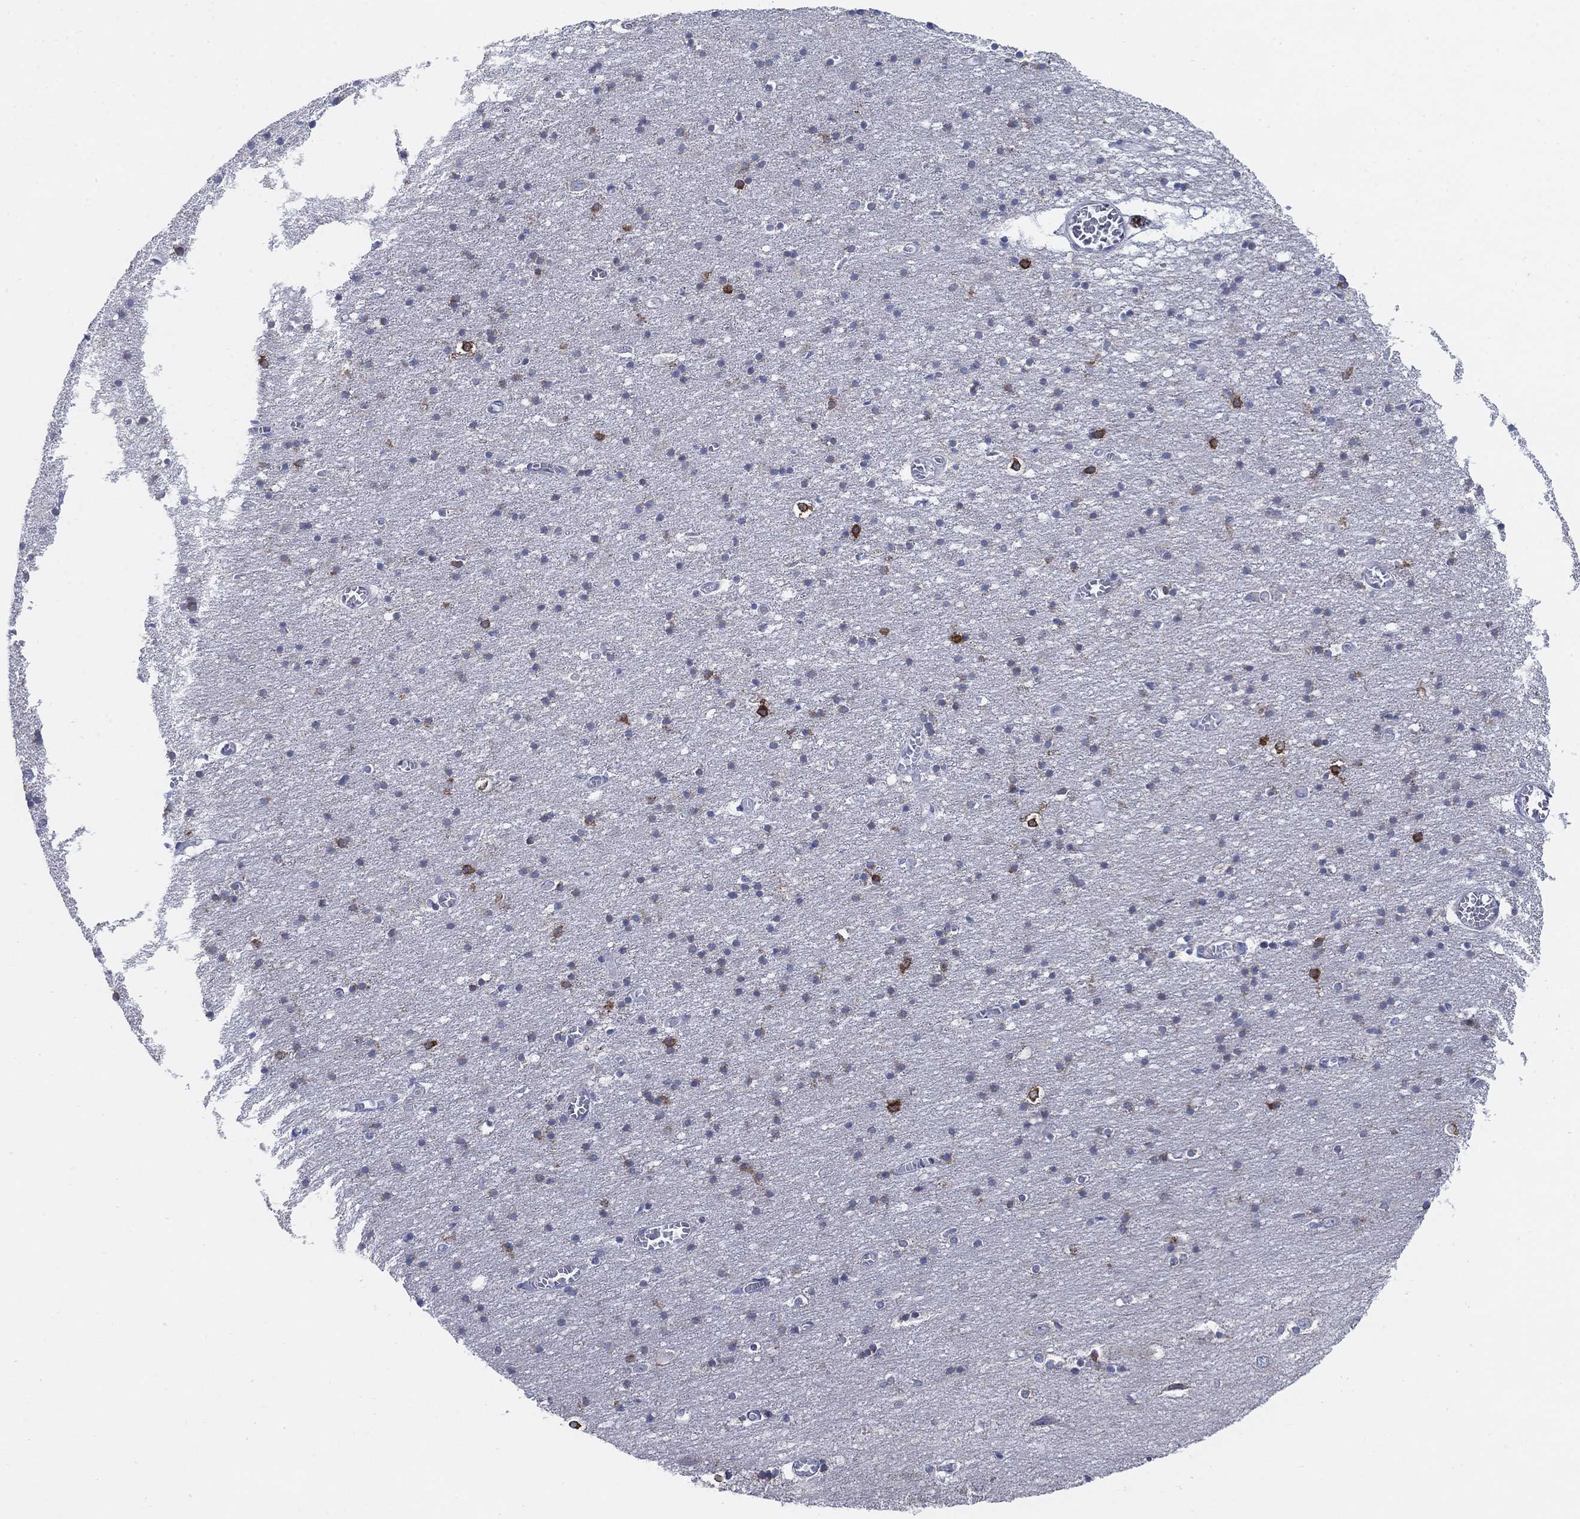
{"staining": {"intensity": "negative", "quantity": "none", "location": "none"}, "tissue": "cerebral cortex", "cell_type": "Endothelial cells", "image_type": "normal", "snomed": [{"axis": "morphology", "description": "Normal tissue, NOS"}, {"axis": "topography", "description": "Cerebral cortex"}], "caption": "IHC histopathology image of unremarkable cerebral cortex: cerebral cortex stained with DAB (3,3'-diaminobenzidine) exhibits no significant protein staining in endothelial cells. (DAB (3,3'-diaminobenzidine) immunohistochemistry, high magnification).", "gene": "SCCPDH", "patient": {"sex": "male", "age": 70}}